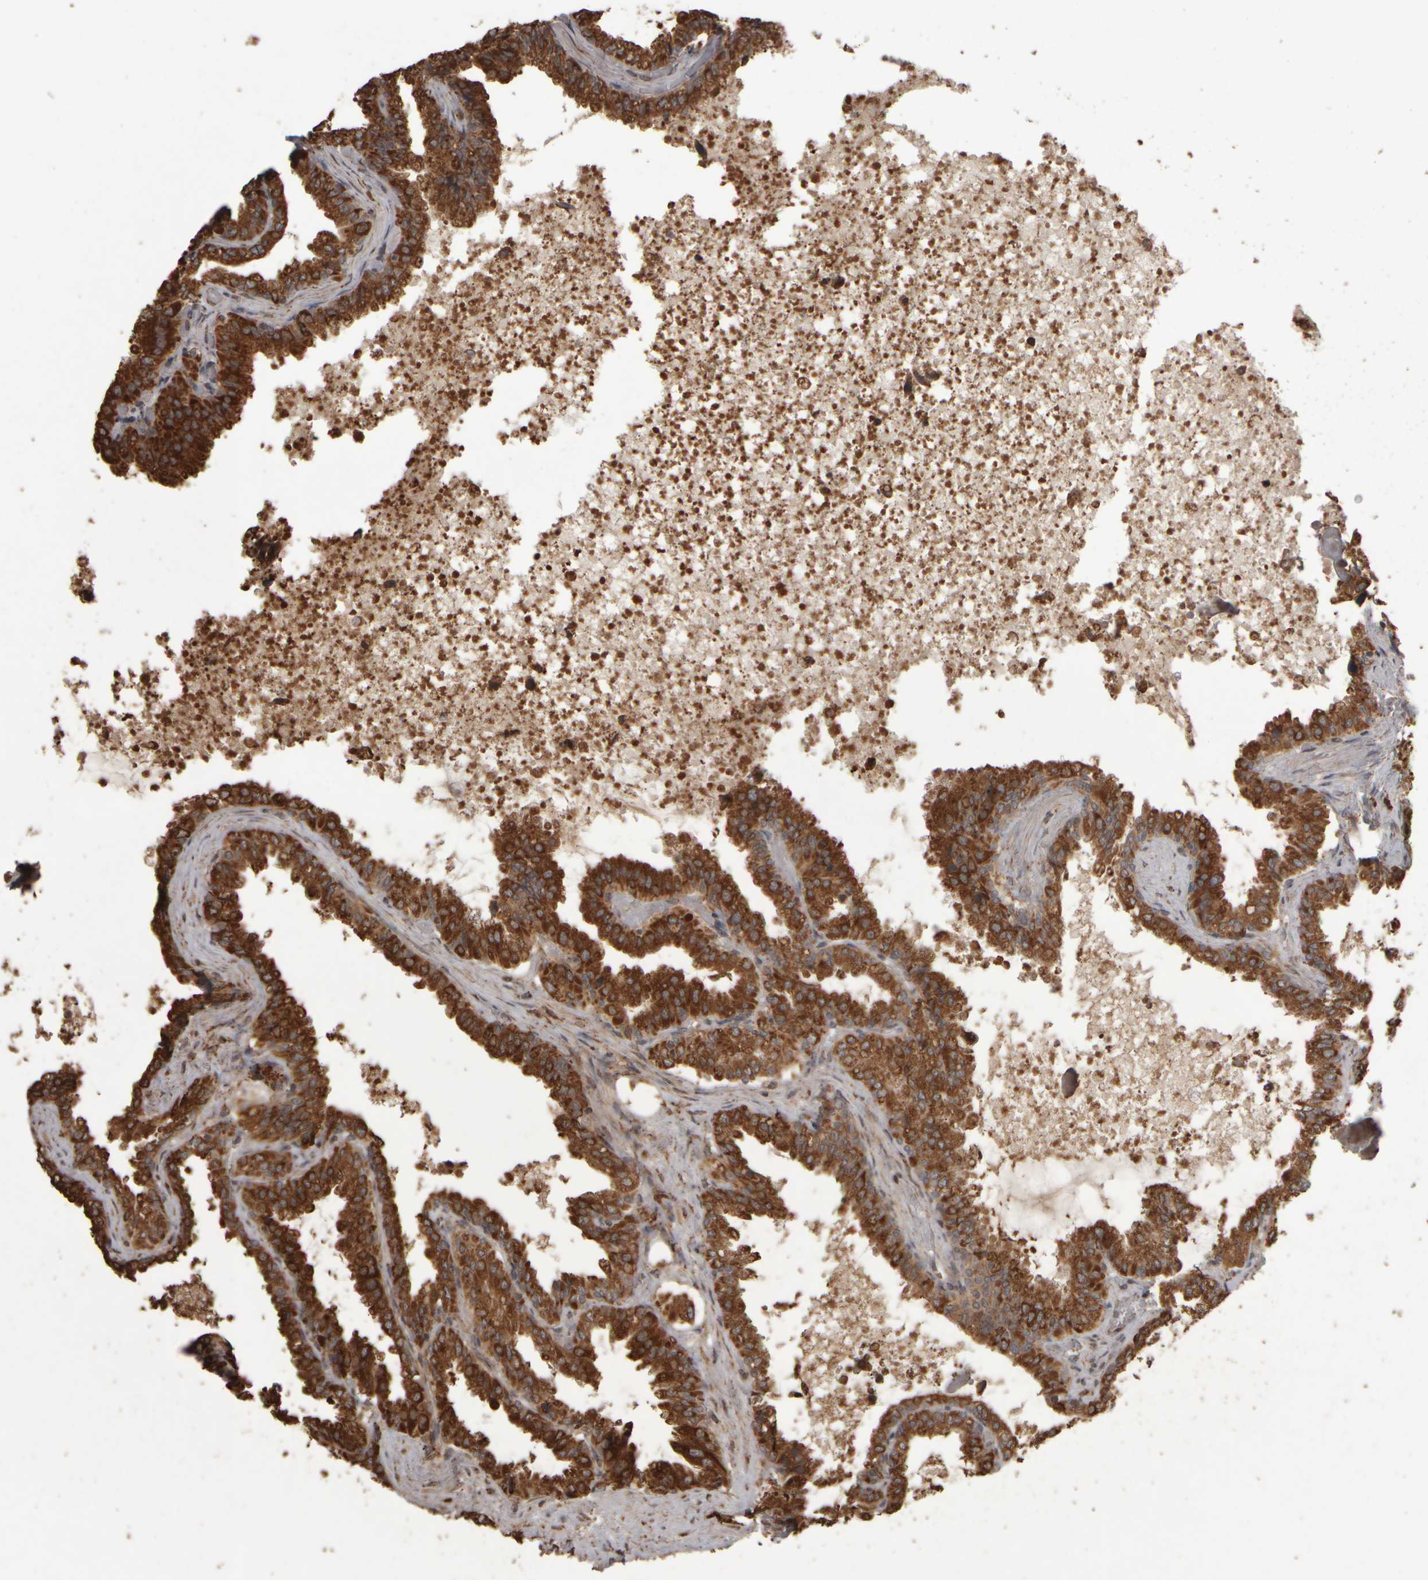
{"staining": {"intensity": "strong", "quantity": ">75%", "location": "cytoplasmic/membranous"}, "tissue": "seminal vesicle", "cell_type": "Glandular cells", "image_type": "normal", "snomed": [{"axis": "morphology", "description": "Normal tissue, NOS"}, {"axis": "topography", "description": "Seminal veicle"}], "caption": "DAB immunohistochemical staining of benign human seminal vesicle demonstrates strong cytoplasmic/membranous protein positivity in about >75% of glandular cells. Immunohistochemistry (ihc) stains the protein in brown and the nuclei are stained blue.", "gene": "AGBL3", "patient": {"sex": "male", "age": 46}}